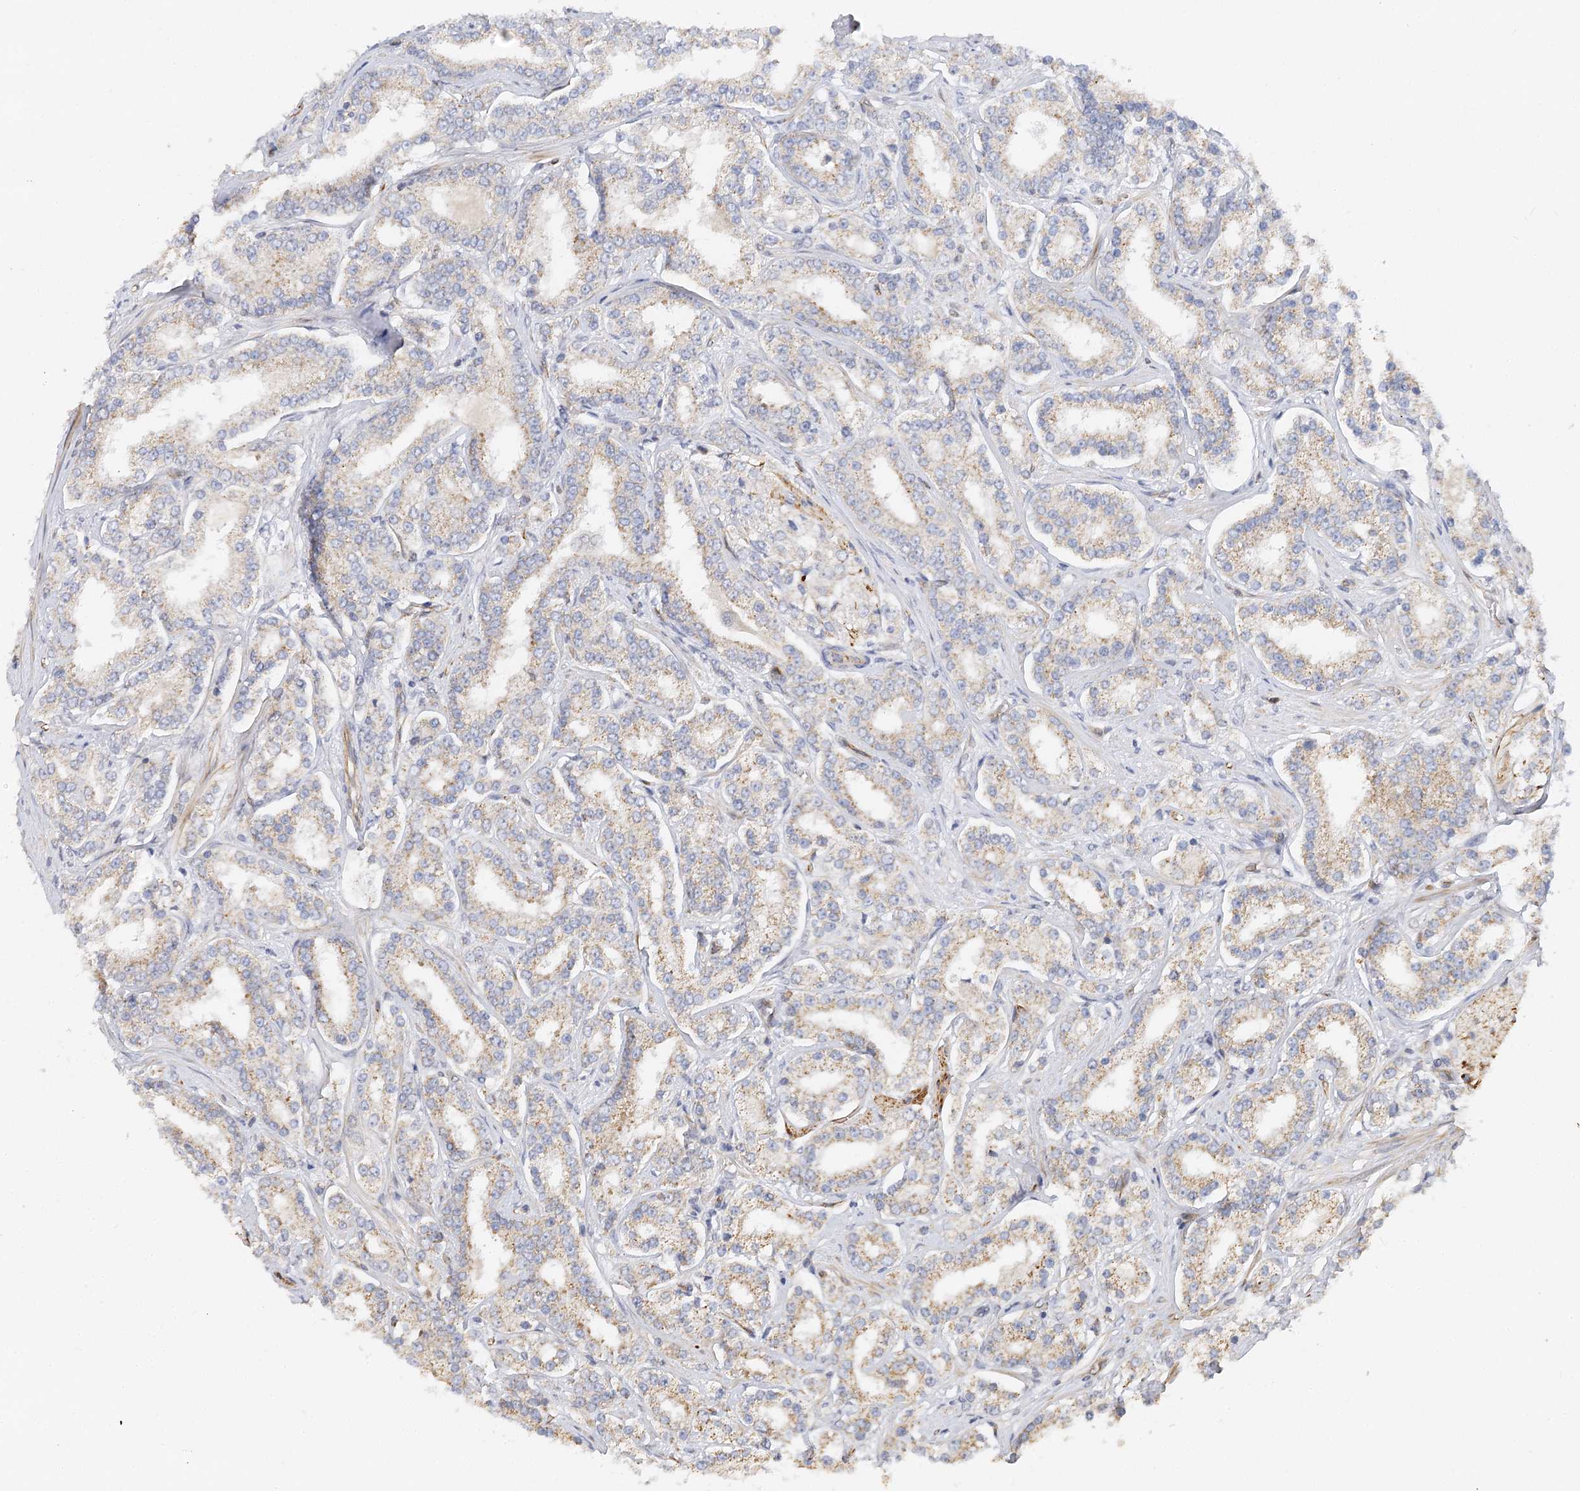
{"staining": {"intensity": "moderate", "quantity": "<25%", "location": "cytoplasmic/membranous"}, "tissue": "prostate cancer", "cell_type": "Tumor cells", "image_type": "cancer", "snomed": [{"axis": "morphology", "description": "Normal tissue, NOS"}, {"axis": "morphology", "description": "Adenocarcinoma, High grade"}, {"axis": "topography", "description": "Prostate"}], "caption": "This photomicrograph reveals prostate adenocarcinoma (high-grade) stained with immunohistochemistry to label a protein in brown. The cytoplasmic/membranous of tumor cells show moderate positivity for the protein. Nuclei are counter-stained blue.", "gene": "NELL2", "patient": {"sex": "male", "age": 83}}